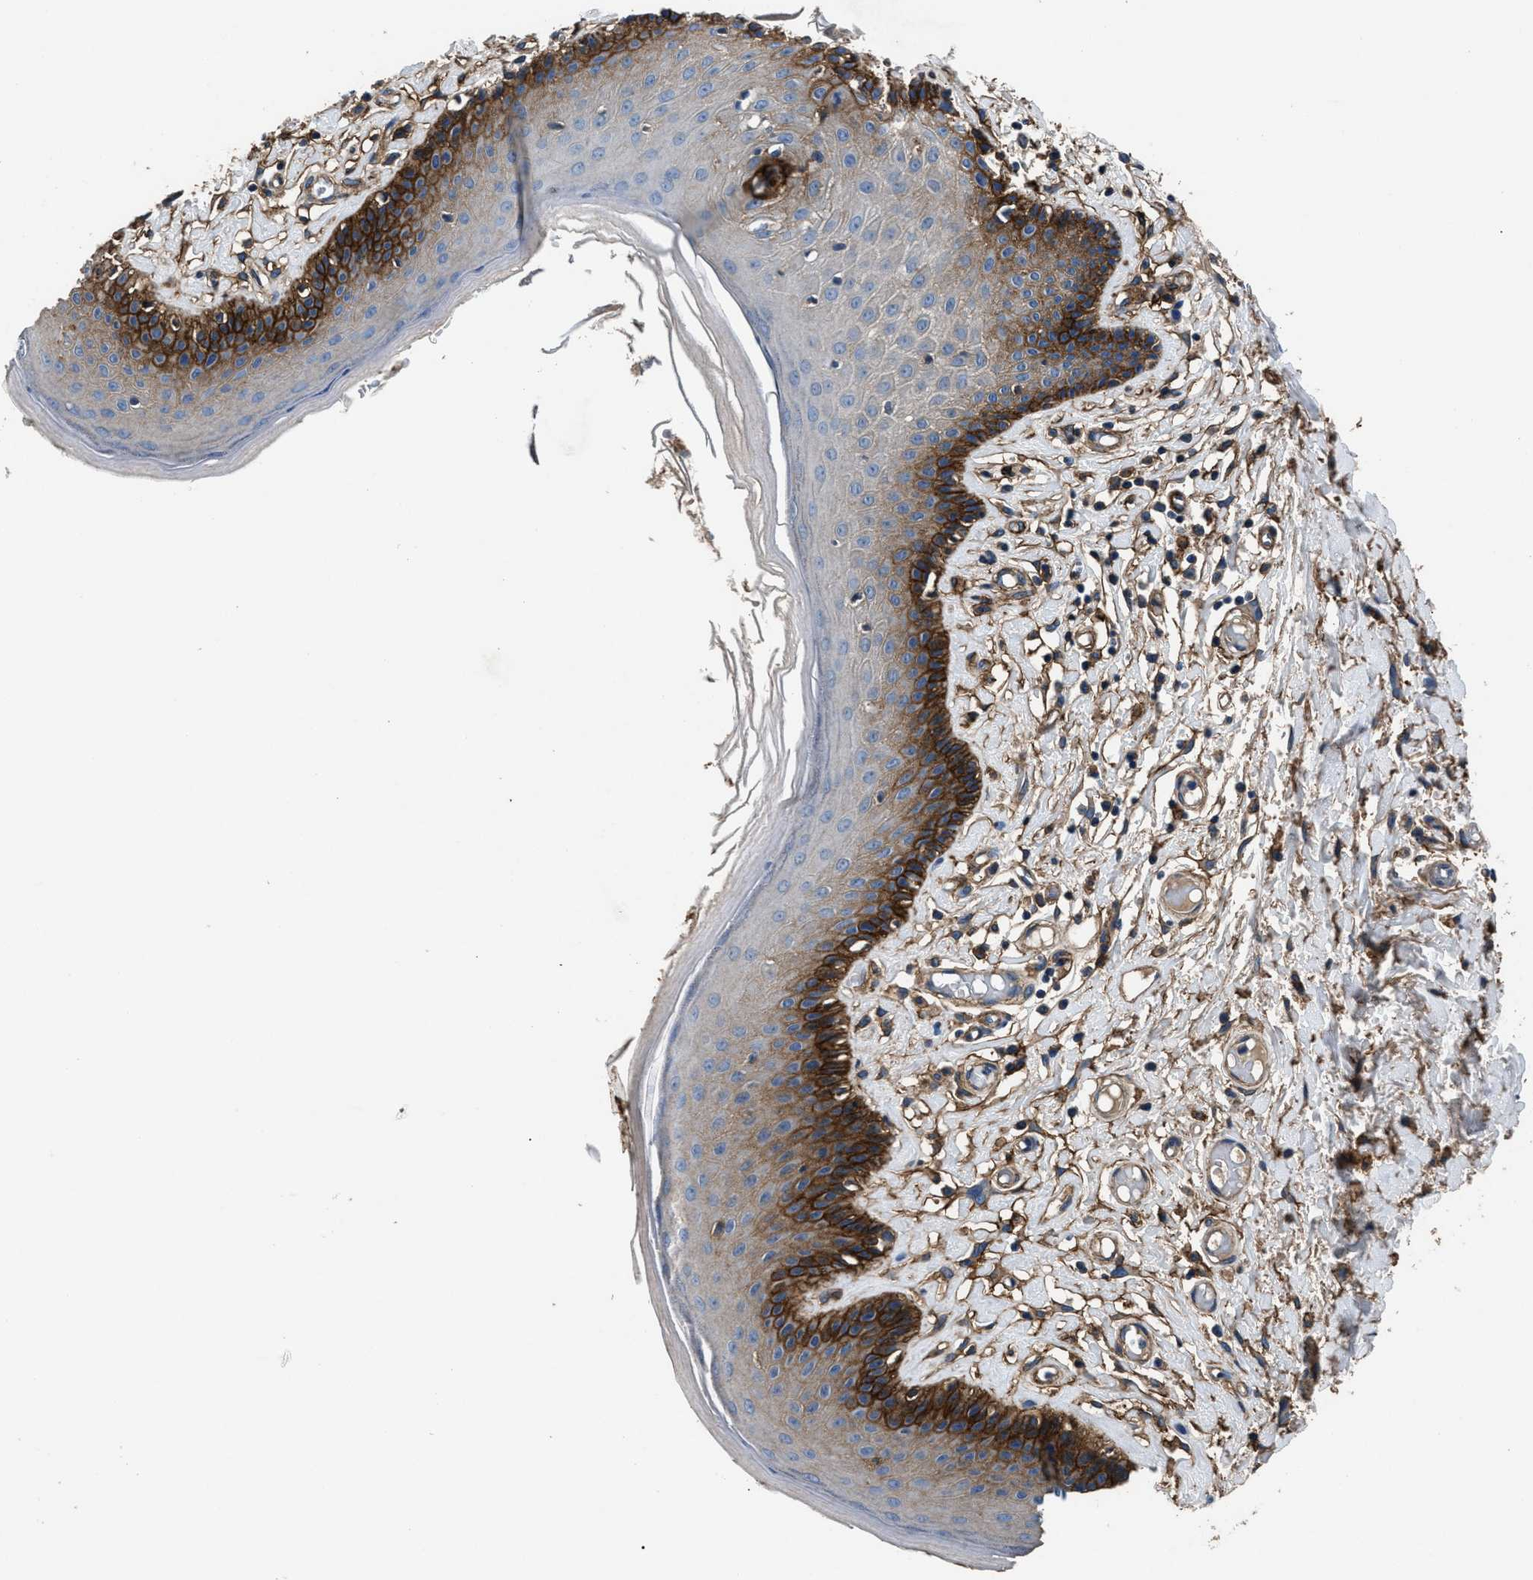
{"staining": {"intensity": "strong", "quantity": "<25%", "location": "cytoplasmic/membranous"}, "tissue": "skin", "cell_type": "Epidermal cells", "image_type": "normal", "snomed": [{"axis": "morphology", "description": "Normal tissue, NOS"}, {"axis": "topography", "description": "Vulva"}], "caption": "Immunohistochemistry photomicrograph of normal skin: skin stained using IHC reveals medium levels of strong protein expression localized specifically in the cytoplasmic/membranous of epidermal cells, appearing as a cytoplasmic/membranous brown color.", "gene": "CD276", "patient": {"sex": "female", "age": 73}}